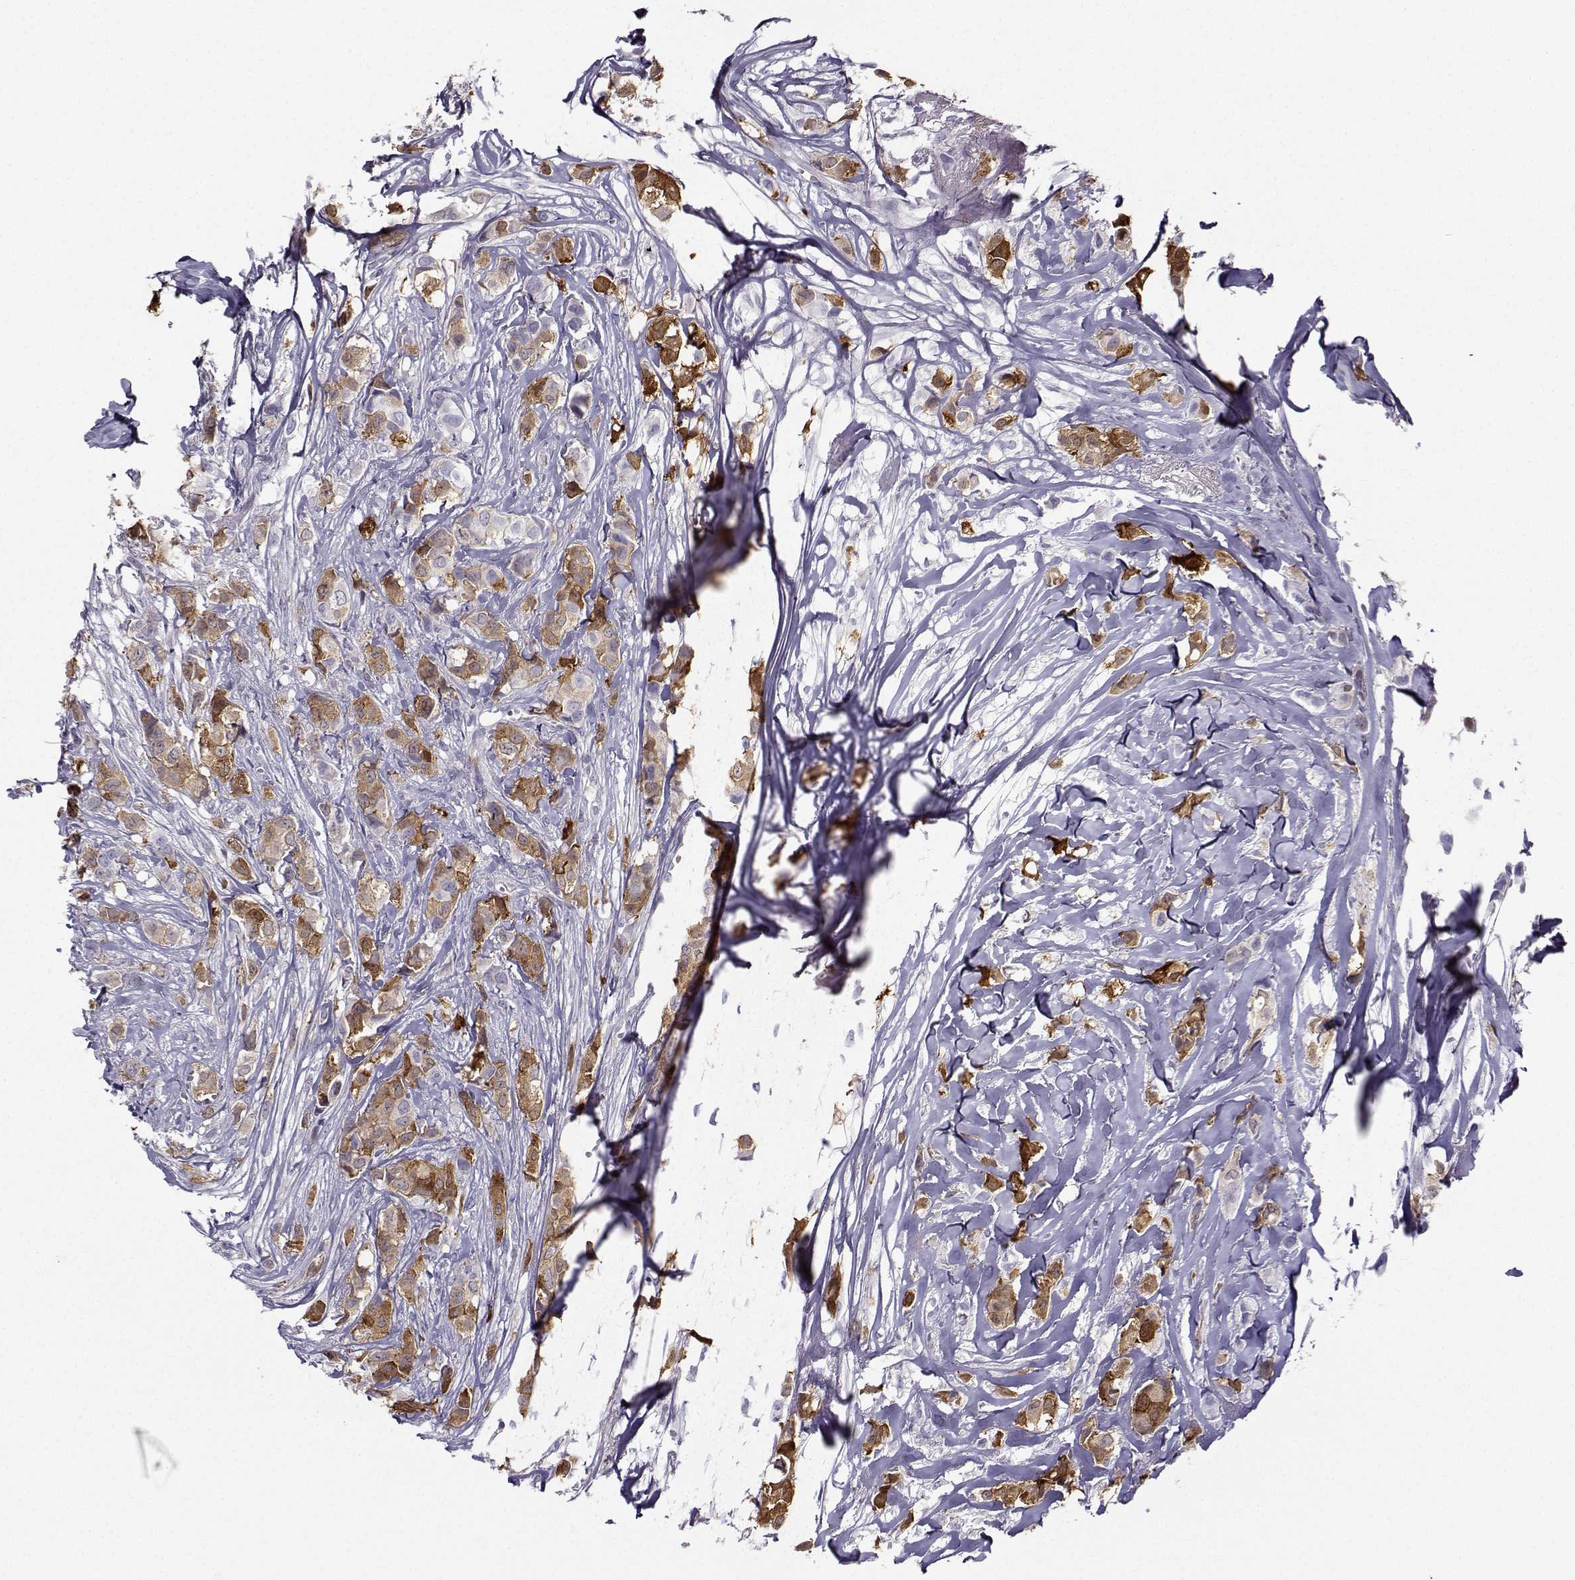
{"staining": {"intensity": "strong", "quantity": "25%-75%", "location": "cytoplasmic/membranous"}, "tissue": "breast cancer", "cell_type": "Tumor cells", "image_type": "cancer", "snomed": [{"axis": "morphology", "description": "Duct carcinoma"}, {"axis": "topography", "description": "Breast"}], "caption": "Immunohistochemistry (IHC) (DAB (3,3'-diaminobenzidine)) staining of breast cancer demonstrates strong cytoplasmic/membranous protein expression in approximately 25%-75% of tumor cells. (DAB (3,3'-diaminobenzidine) IHC with brightfield microscopy, high magnification).", "gene": "NQO1", "patient": {"sex": "female", "age": 85}}